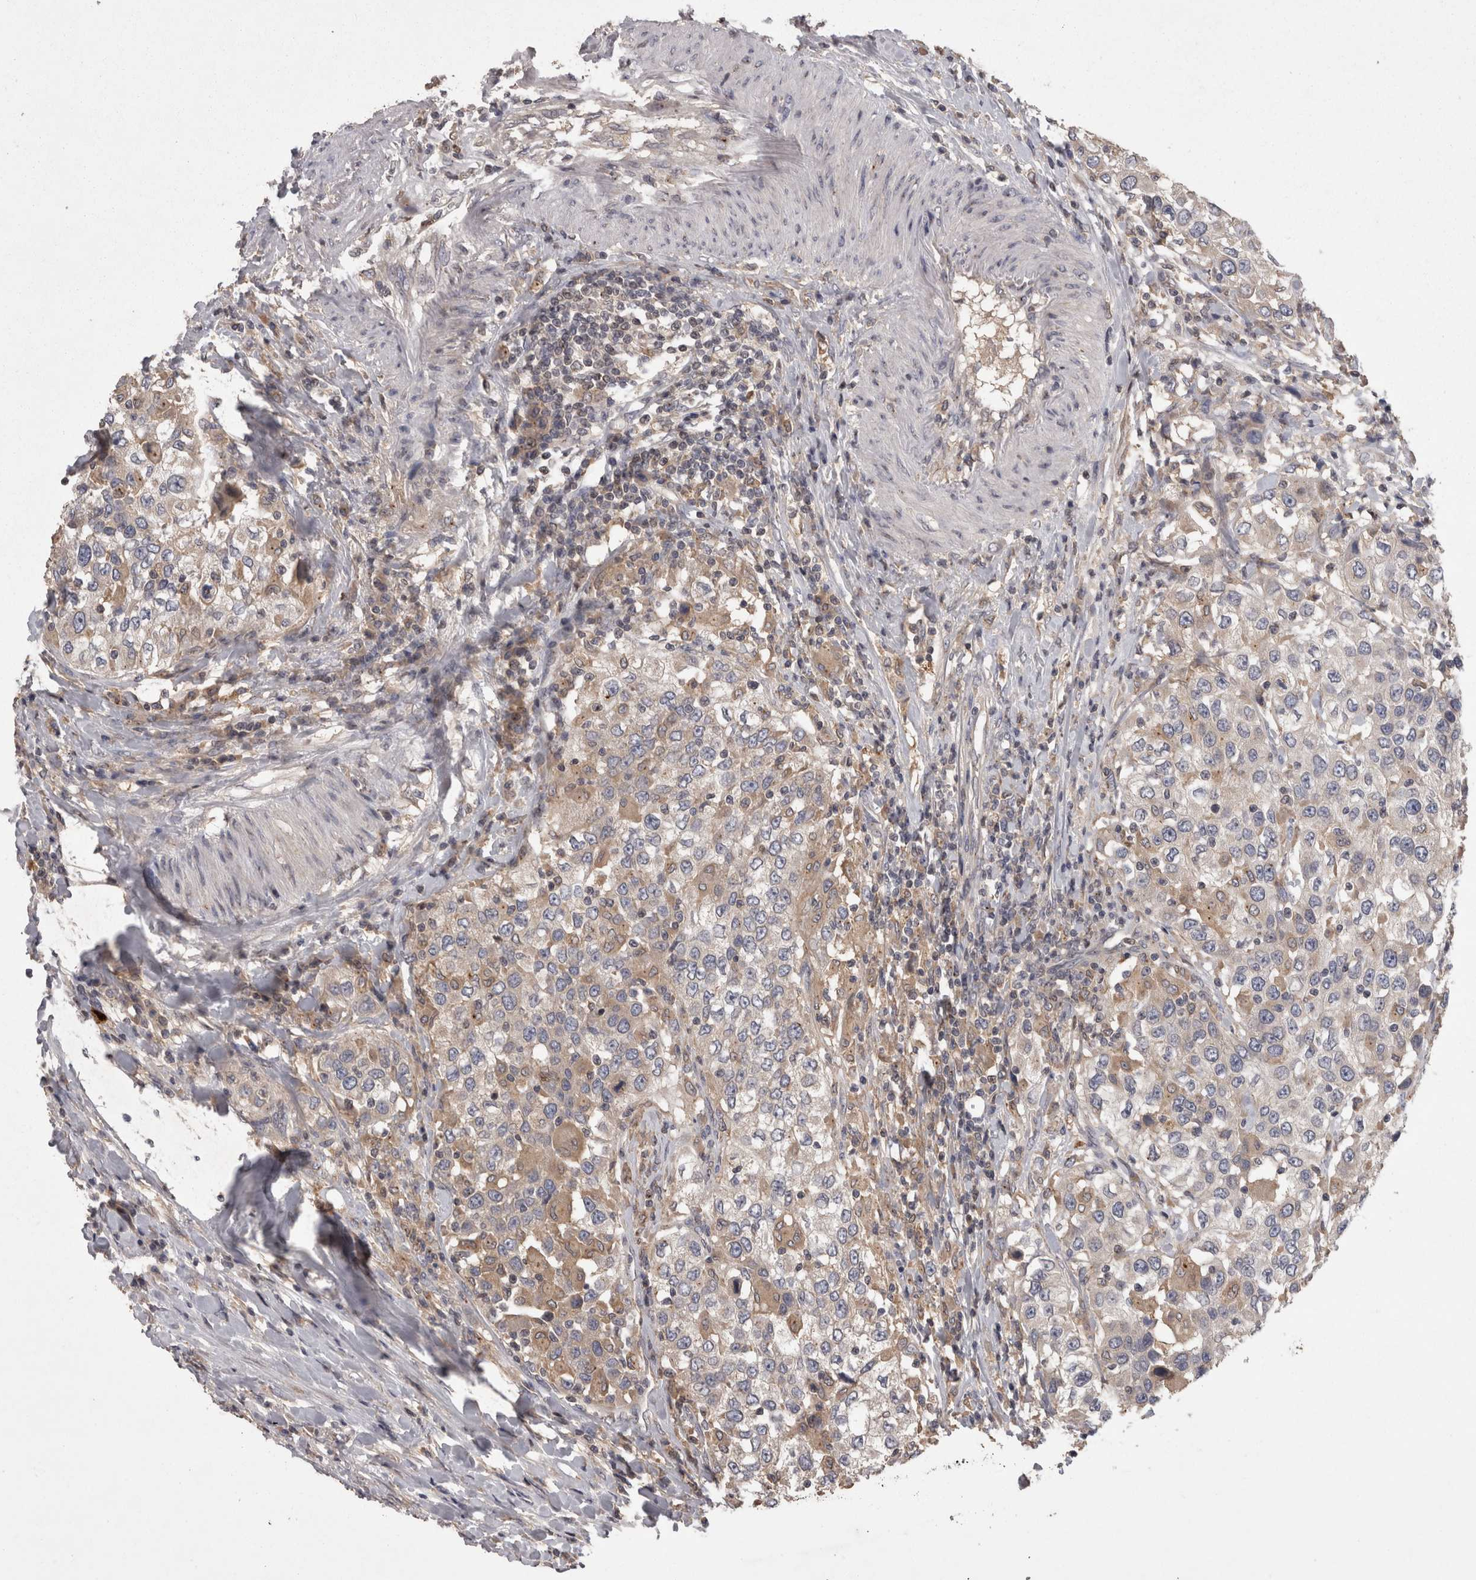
{"staining": {"intensity": "weak", "quantity": "<25%", "location": "cytoplasmic/membranous"}, "tissue": "urothelial cancer", "cell_type": "Tumor cells", "image_type": "cancer", "snomed": [{"axis": "morphology", "description": "Urothelial carcinoma, High grade"}, {"axis": "topography", "description": "Urinary bladder"}], "caption": "An image of human urothelial cancer is negative for staining in tumor cells.", "gene": "PCM1", "patient": {"sex": "female", "age": 80}}